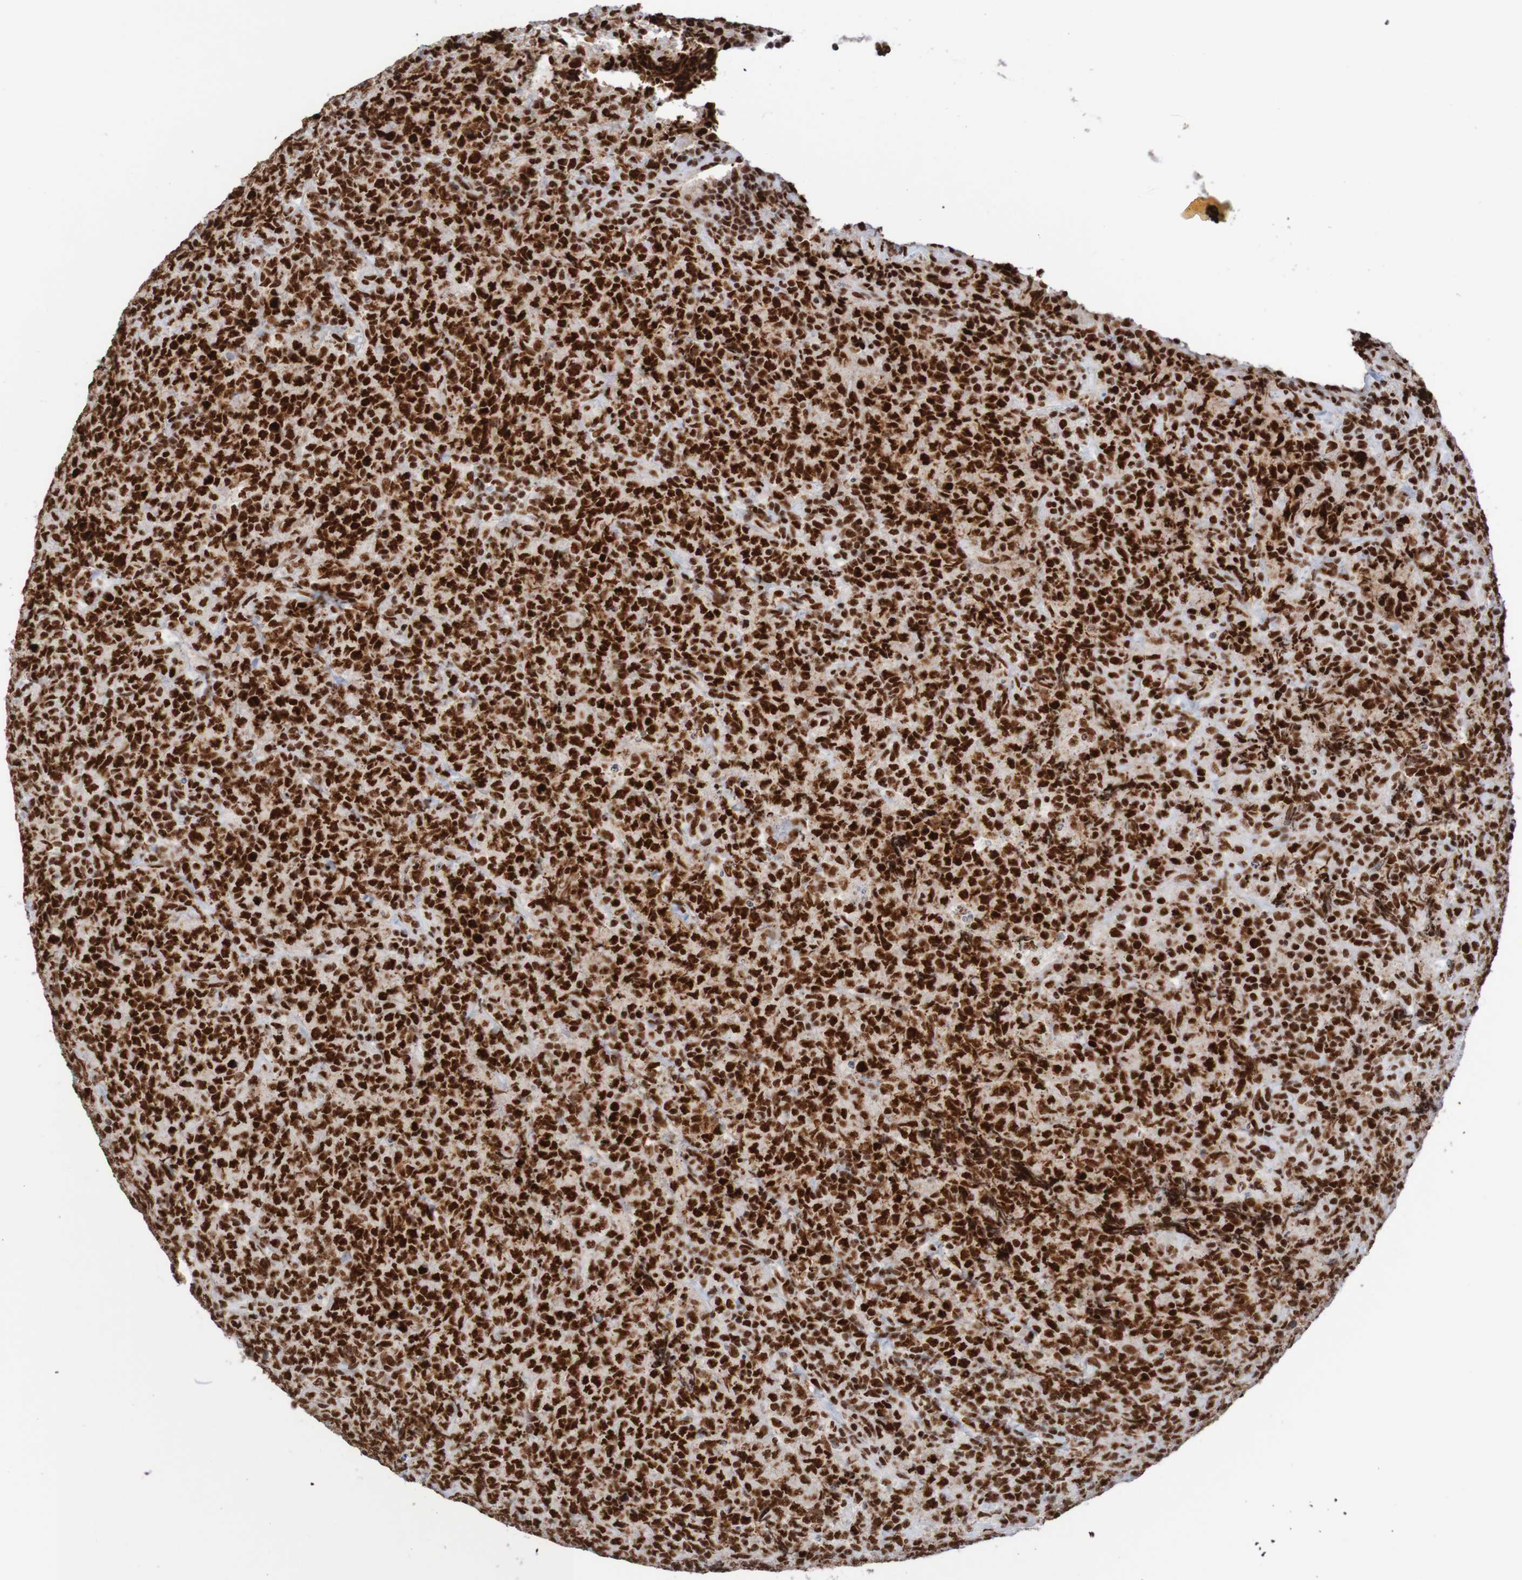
{"staining": {"intensity": "strong", "quantity": ">75%", "location": "nuclear"}, "tissue": "lymphoma", "cell_type": "Tumor cells", "image_type": "cancer", "snomed": [{"axis": "morphology", "description": "Malignant lymphoma, non-Hodgkin's type, High grade"}, {"axis": "topography", "description": "Tonsil"}], "caption": "This micrograph displays immunohistochemistry (IHC) staining of high-grade malignant lymphoma, non-Hodgkin's type, with high strong nuclear staining in about >75% of tumor cells.", "gene": "THRAP3", "patient": {"sex": "female", "age": 36}}